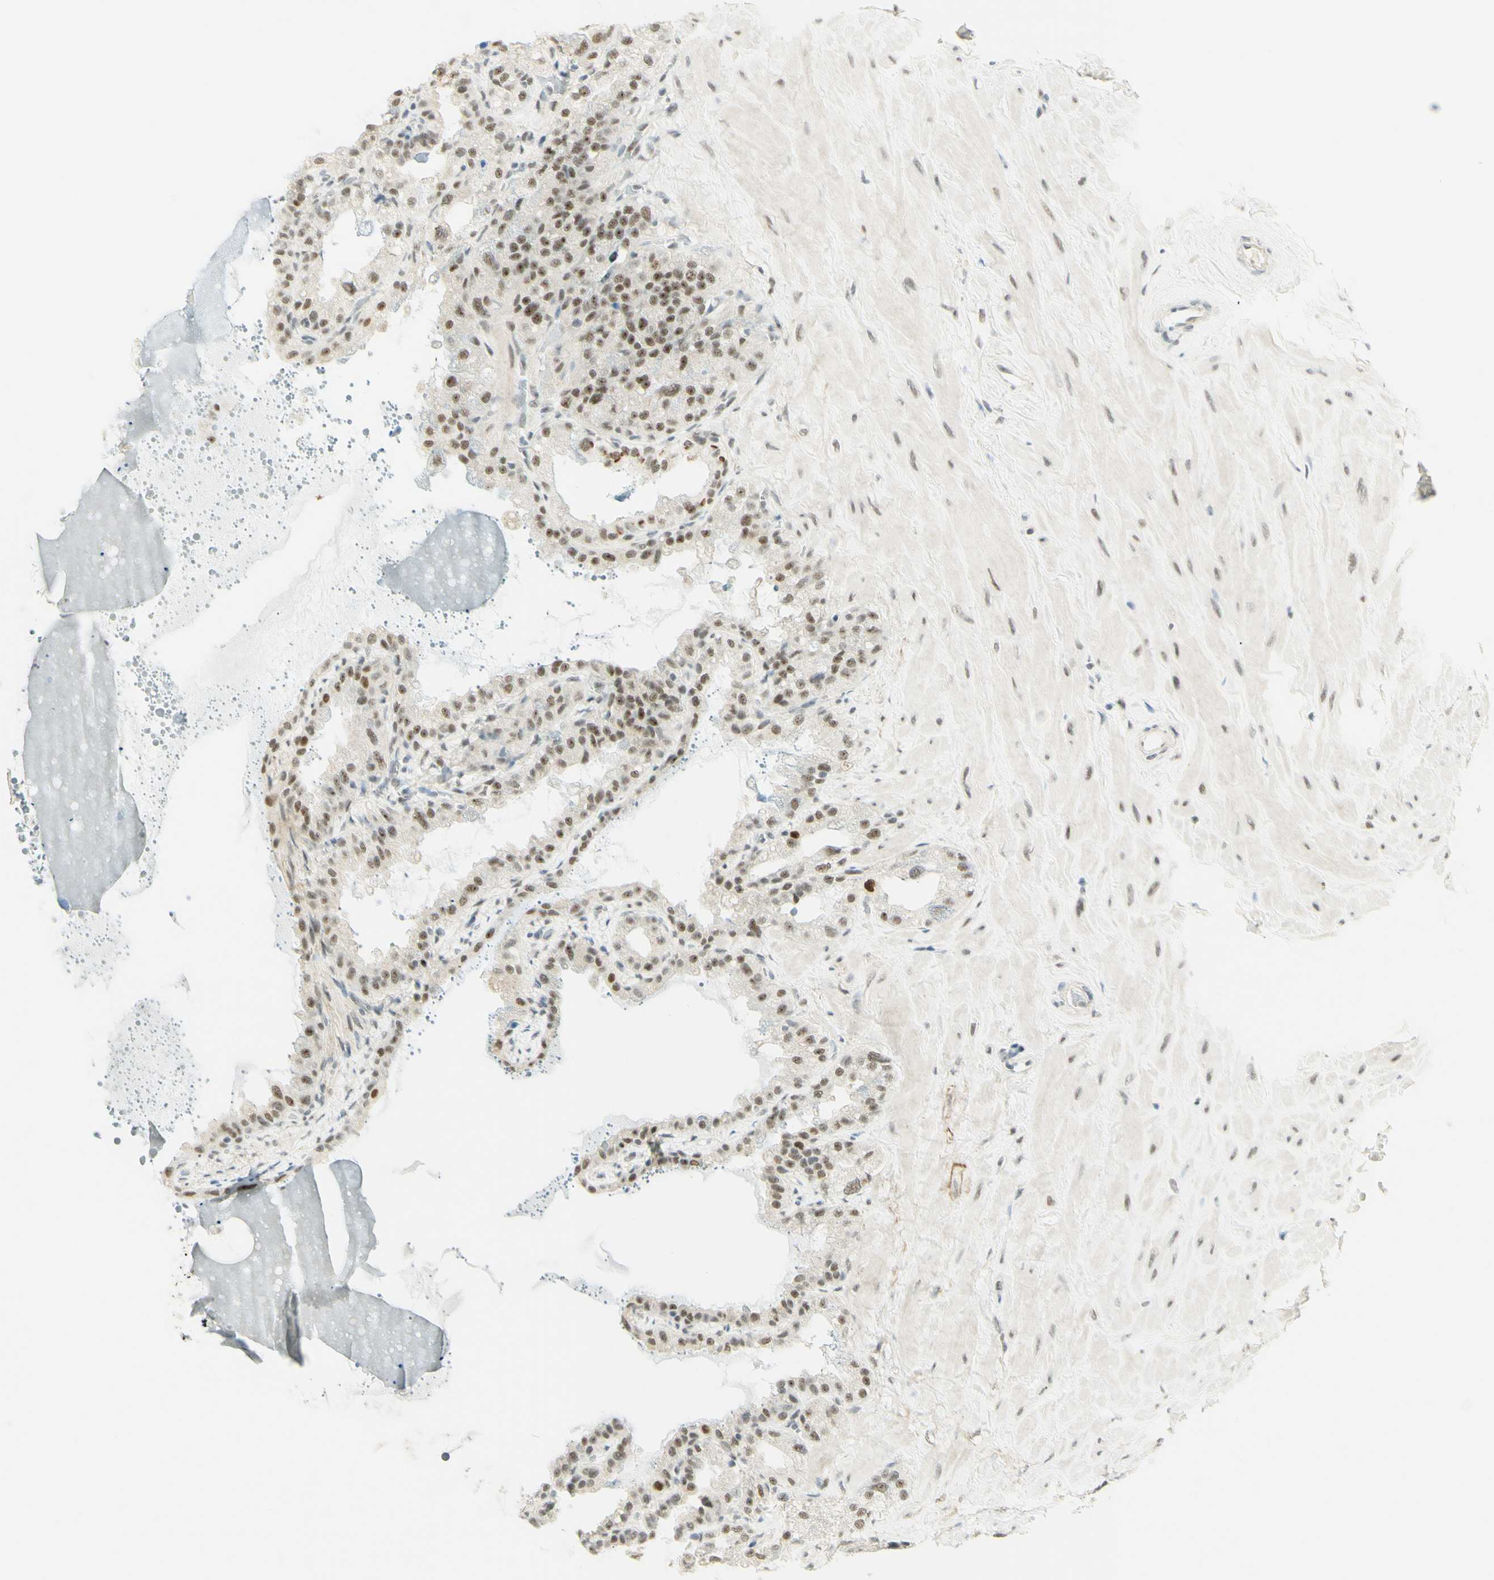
{"staining": {"intensity": "weak", "quantity": ">75%", "location": "nuclear"}, "tissue": "seminal vesicle", "cell_type": "Glandular cells", "image_type": "normal", "snomed": [{"axis": "morphology", "description": "Normal tissue, NOS"}, {"axis": "topography", "description": "Seminal veicle"}], "caption": "Immunohistochemistry (IHC) of benign seminal vesicle demonstrates low levels of weak nuclear staining in approximately >75% of glandular cells. The protein is shown in brown color, while the nuclei are stained blue.", "gene": "PMS2", "patient": {"sex": "male", "age": 68}}